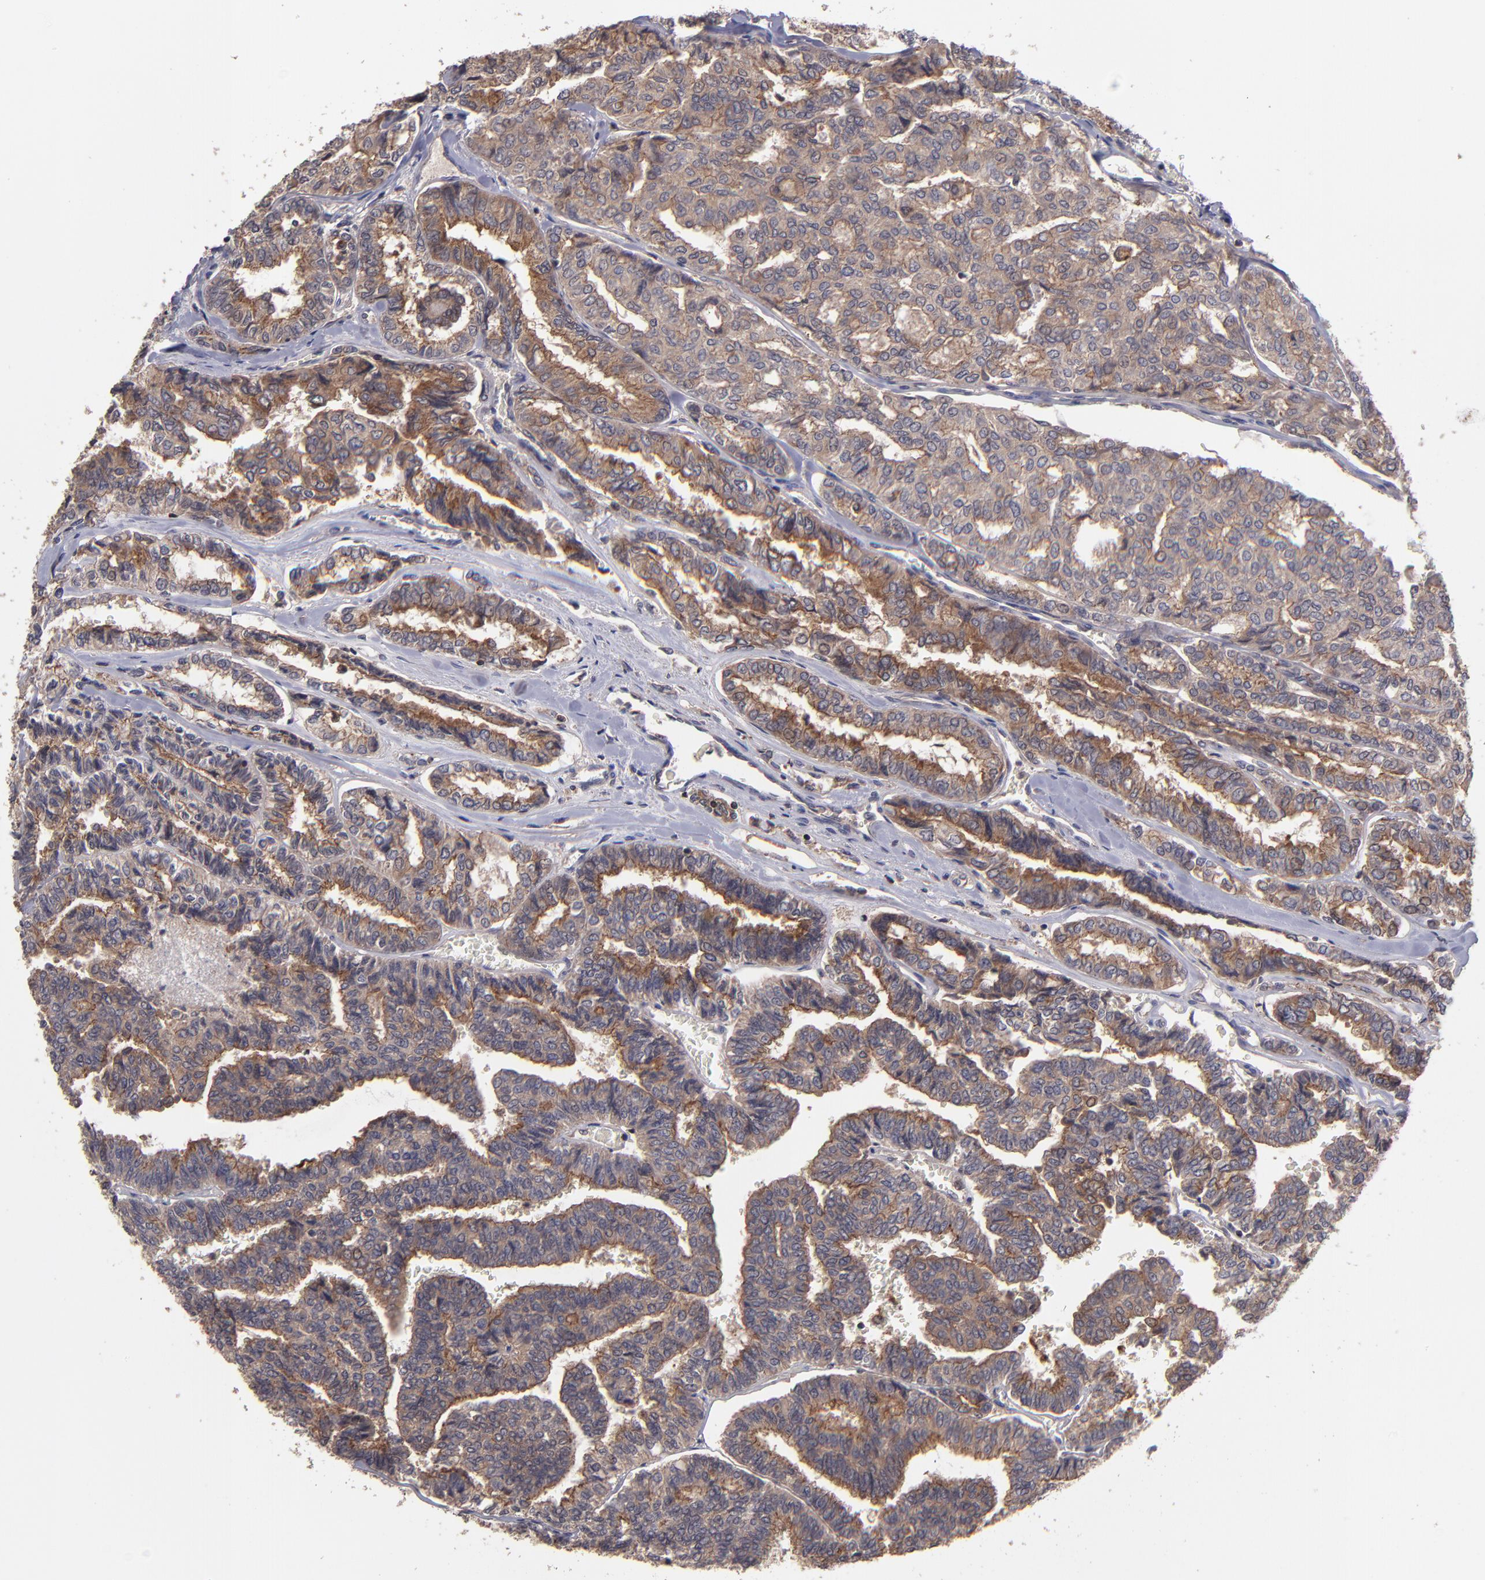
{"staining": {"intensity": "moderate", "quantity": ">75%", "location": "cytoplasmic/membranous"}, "tissue": "thyroid cancer", "cell_type": "Tumor cells", "image_type": "cancer", "snomed": [{"axis": "morphology", "description": "Papillary adenocarcinoma, NOS"}, {"axis": "topography", "description": "Thyroid gland"}], "caption": "Brown immunohistochemical staining in thyroid papillary adenocarcinoma demonstrates moderate cytoplasmic/membranous positivity in approximately >75% of tumor cells.", "gene": "NF2", "patient": {"sex": "female", "age": 35}}